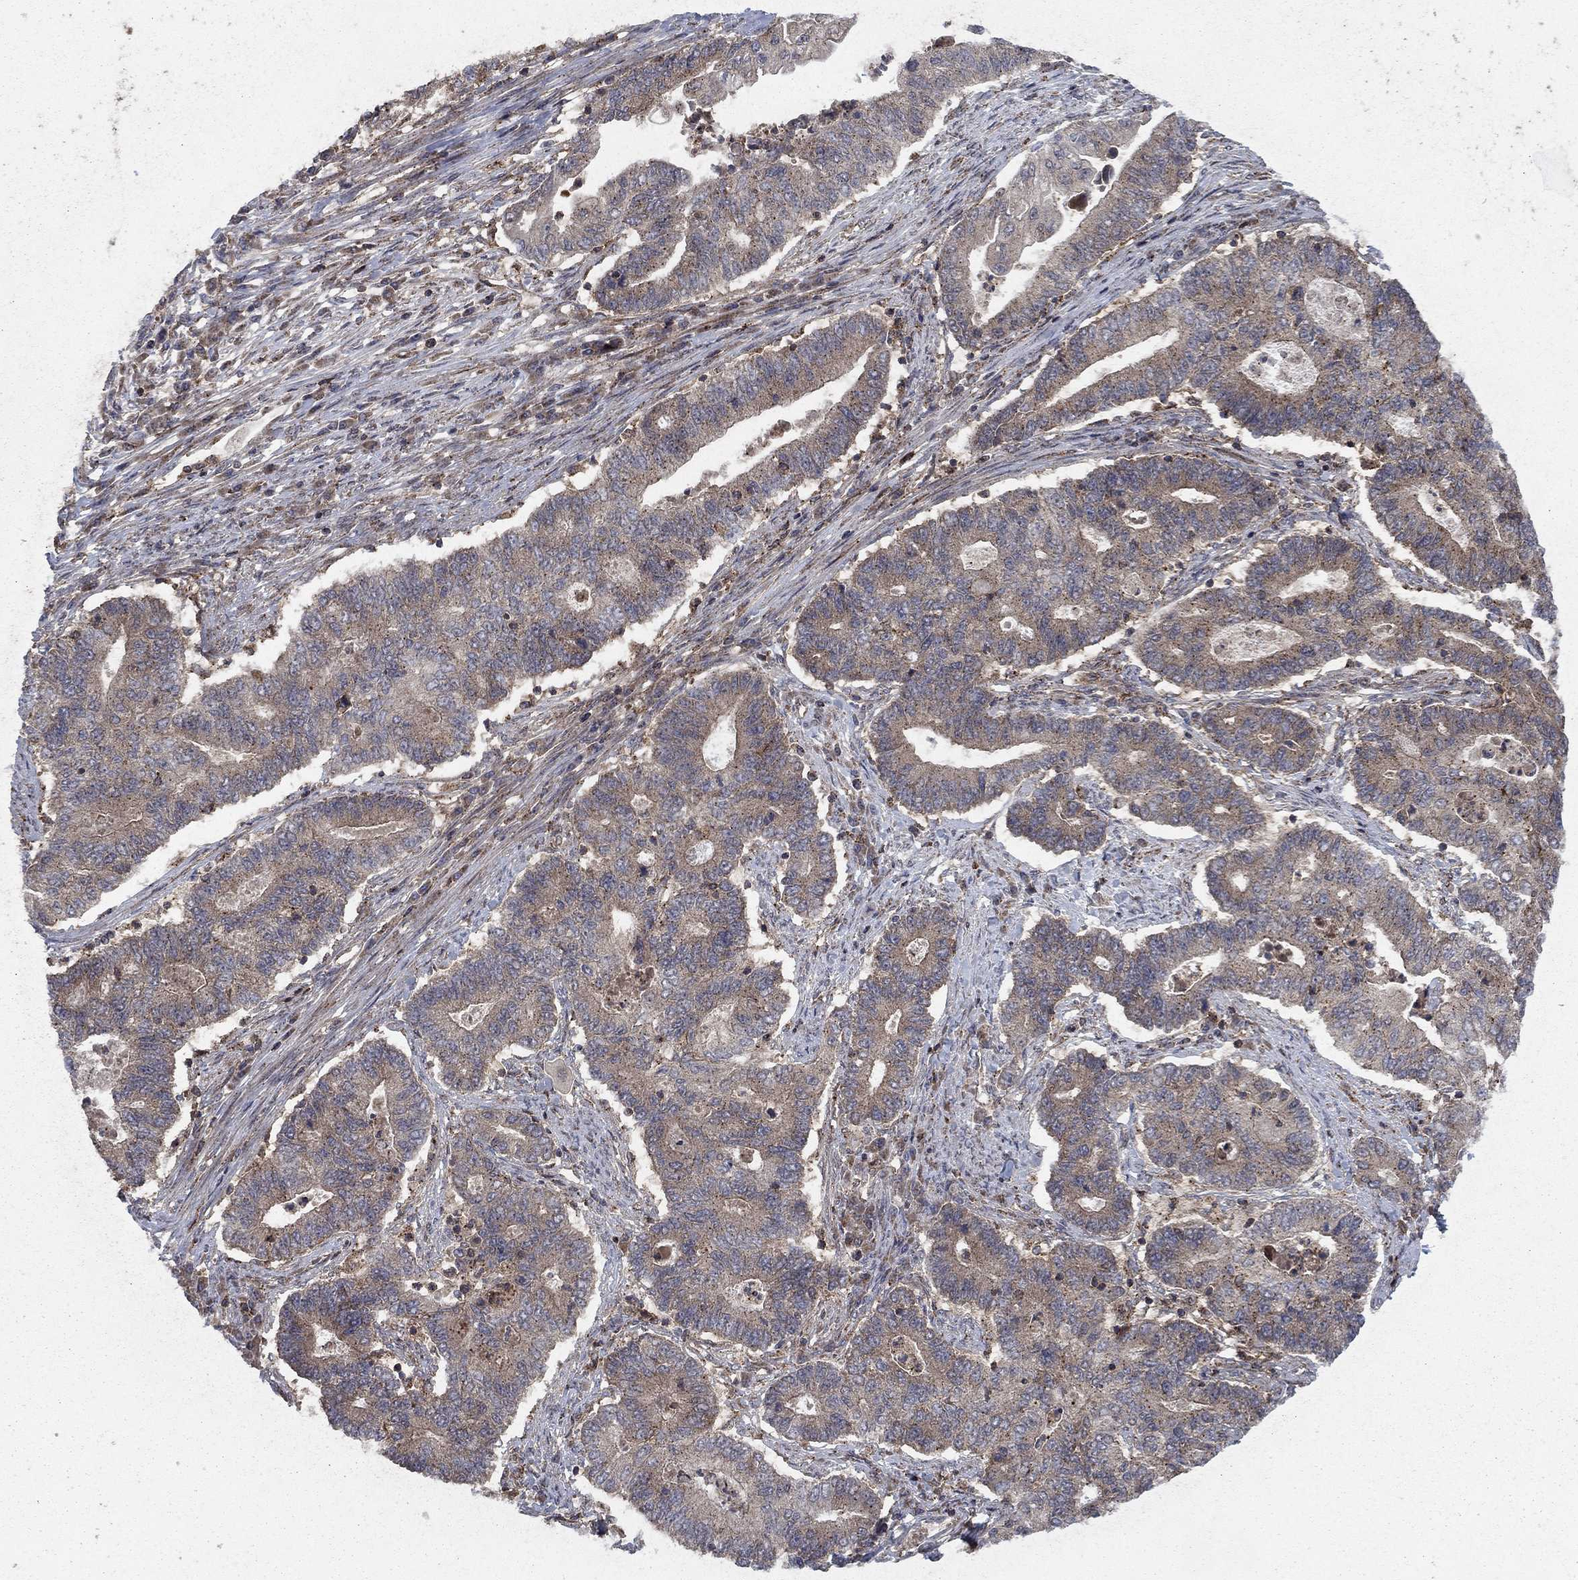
{"staining": {"intensity": "weak", "quantity": "25%-75%", "location": "cytoplasmic/membranous"}, "tissue": "endometrial cancer", "cell_type": "Tumor cells", "image_type": "cancer", "snomed": [{"axis": "morphology", "description": "Adenocarcinoma, NOS"}, {"axis": "topography", "description": "Uterus"}, {"axis": "topography", "description": "Endometrium"}], "caption": "Tumor cells reveal low levels of weak cytoplasmic/membranous positivity in about 25%-75% of cells in human endometrial cancer.", "gene": "IFI35", "patient": {"sex": "female", "age": 54}}